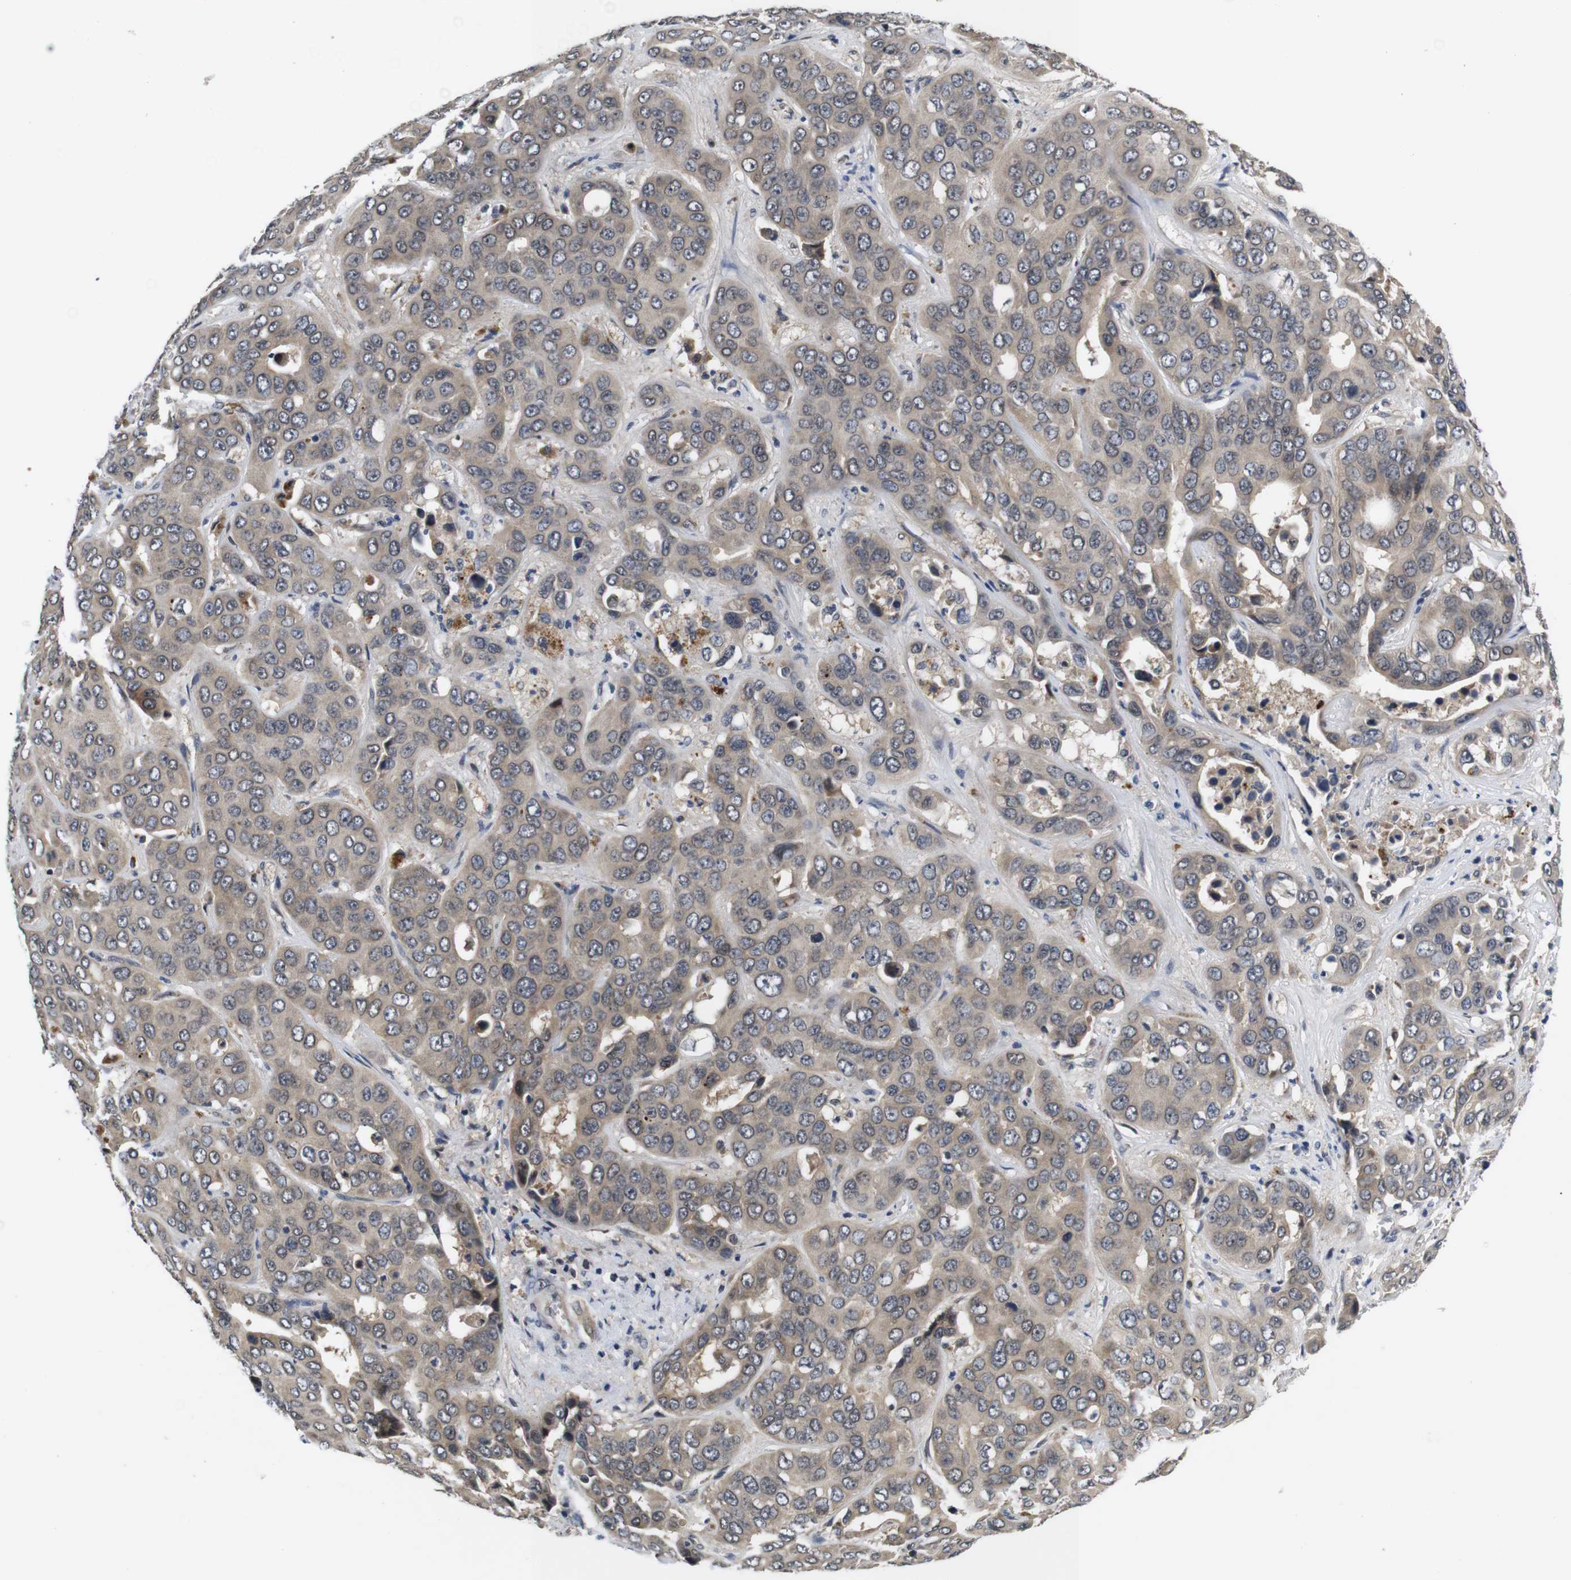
{"staining": {"intensity": "weak", "quantity": ">75%", "location": "cytoplasmic/membranous"}, "tissue": "liver cancer", "cell_type": "Tumor cells", "image_type": "cancer", "snomed": [{"axis": "morphology", "description": "Cholangiocarcinoma"}, {"axis": "topography", "description": "Liver"}], "caption": "Cholangiocarcinoma (liver) stained with a protein marker demonstrates weak staining in tumor cells.", "gene": "ZBTB46", "patient": {"sex": "female", "age": 52}}